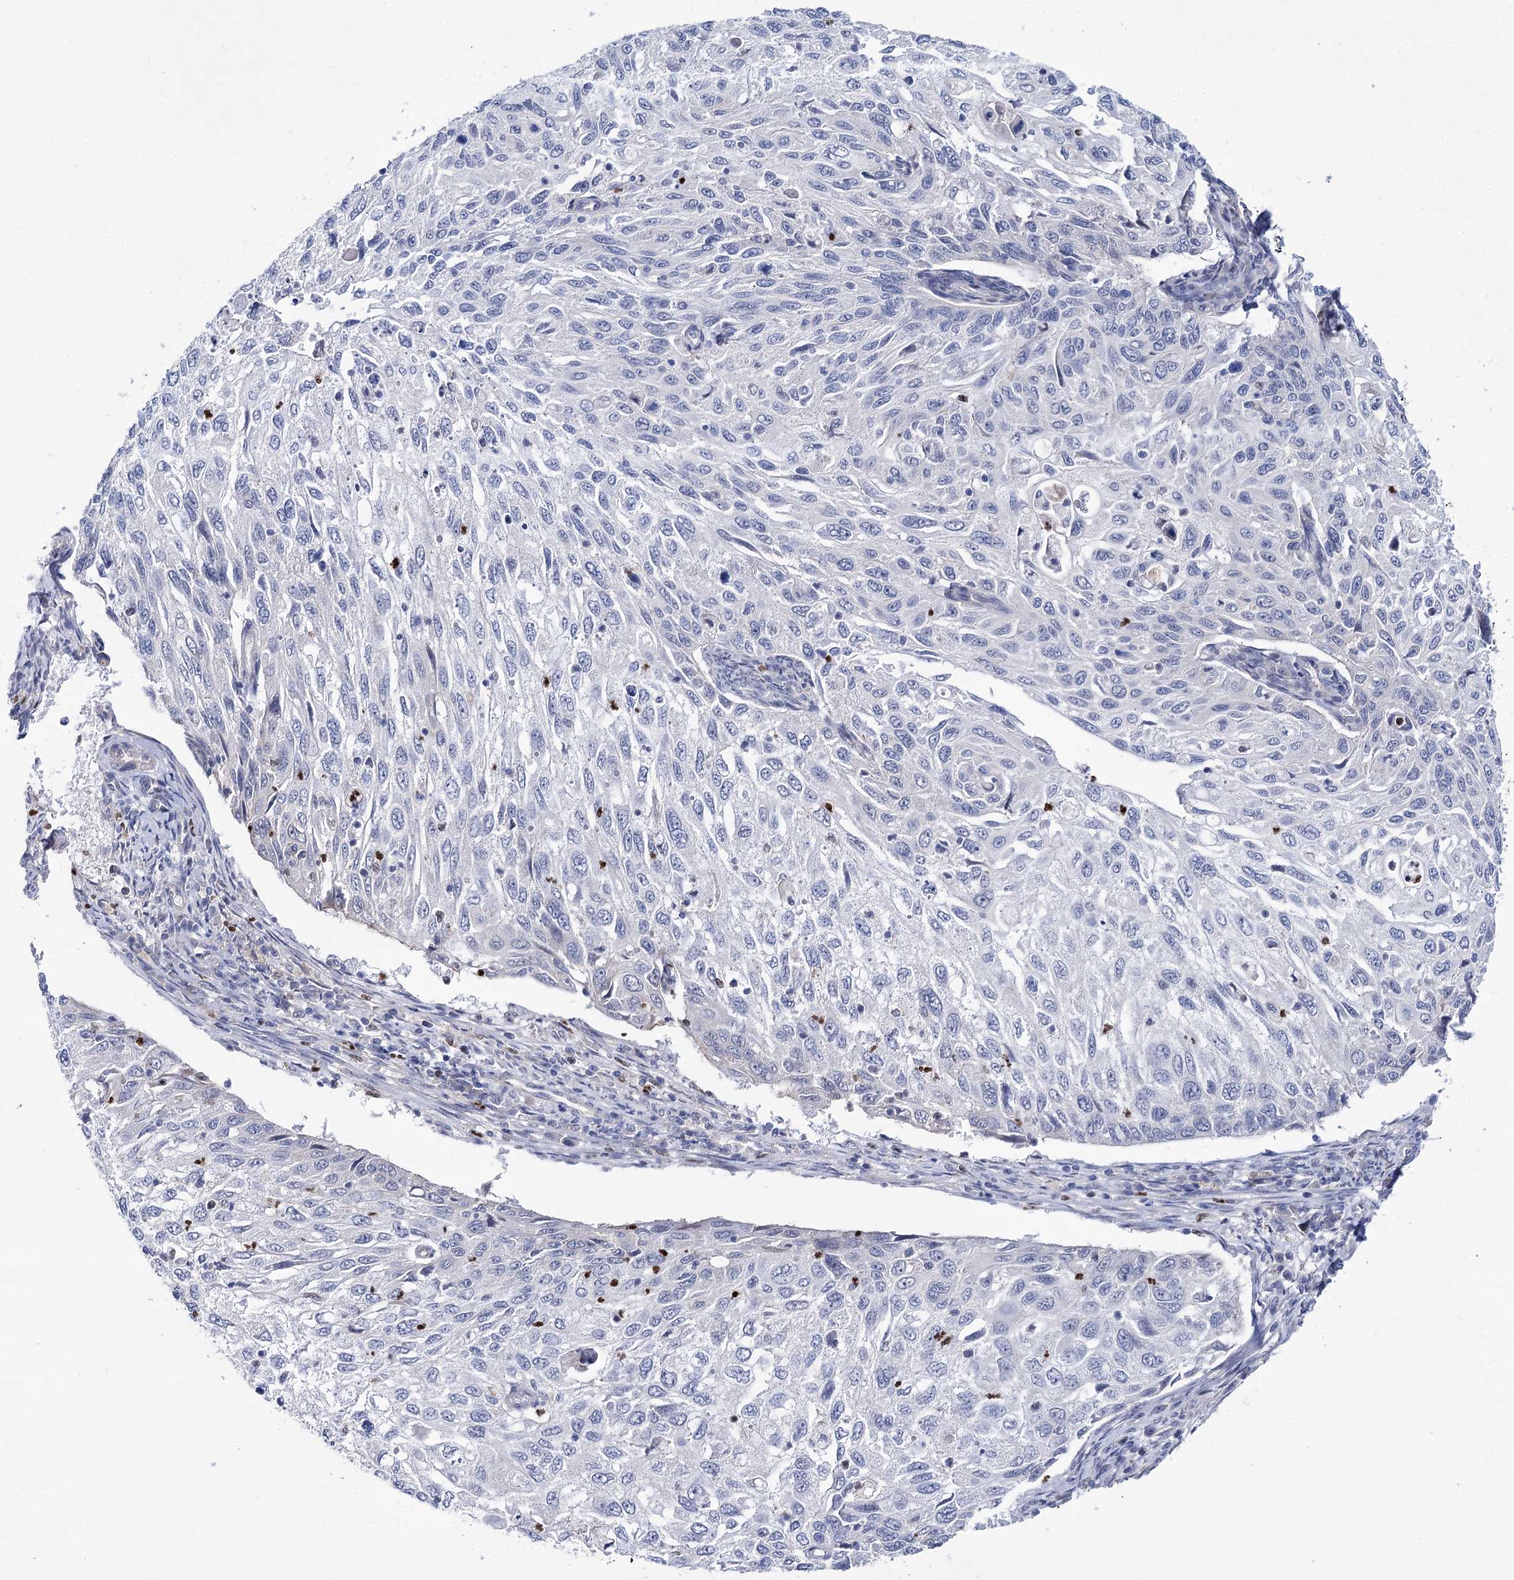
{"staining": {"intensity": "negative", "quantity": "none", "location": "none"}, "tissue": "cervical cancer", "cell_type": "Tumor cells", "image_type": "cancer", "snomed": [{"axis": "morphology", "description": "Squamous cell carcinoma, NOS"}, {"axis": "topography", "description": "Cervix"}], "caption": "Human squamous cell carcinoma (cervical) stained for a protein using IHC demonstrates no expression in tumor cells.", "gene": "THAP6", "patient": {"sex": "female", "age": 70}}